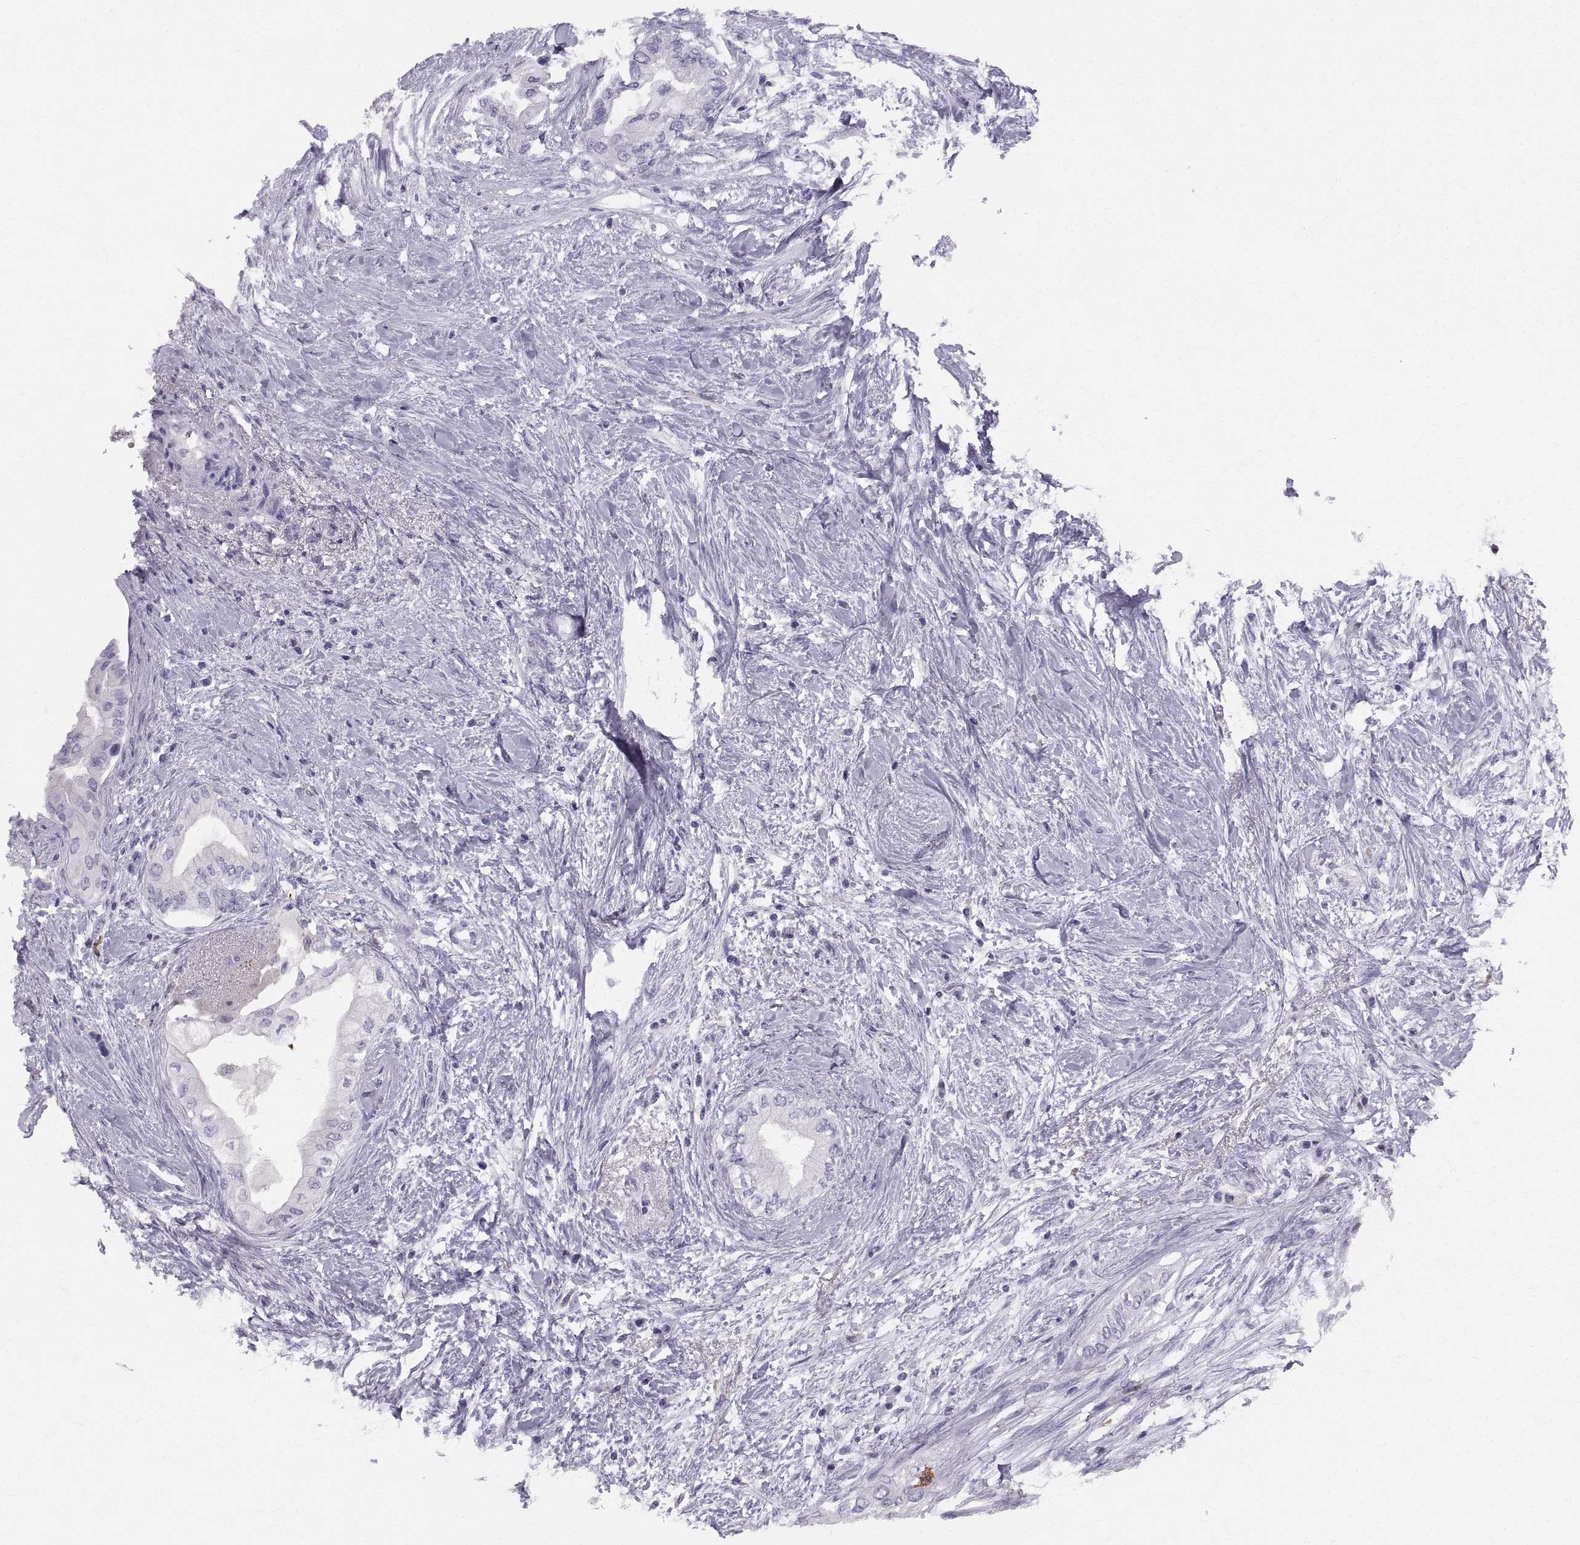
{"staining": {"intensity": "negative", "quantity": "none", "location": "none"}, "tissue": "pancreatic cancer", "cell_type": "Tumor cells", "image_type": "cancer", "snomed": [{"axis": "morphology", "description": "Normal tissue, NOS"}, {"axis": "morphology", "description": "Adenocarcinoma, NOS"}, {"axis": "topography", "description": "Pancreas"}, {"axis": "topography", "description": "Duodenum"}], "caption": "The histopathology image displays no significant expression in tumor cells of adenocarcinoma (pancreatic). (DAB immunohistochemistry visualized using brightfield microscopy, high magnification).", "gene": "SLC22A6", "patient": {"sex": "female", "age": 60}}